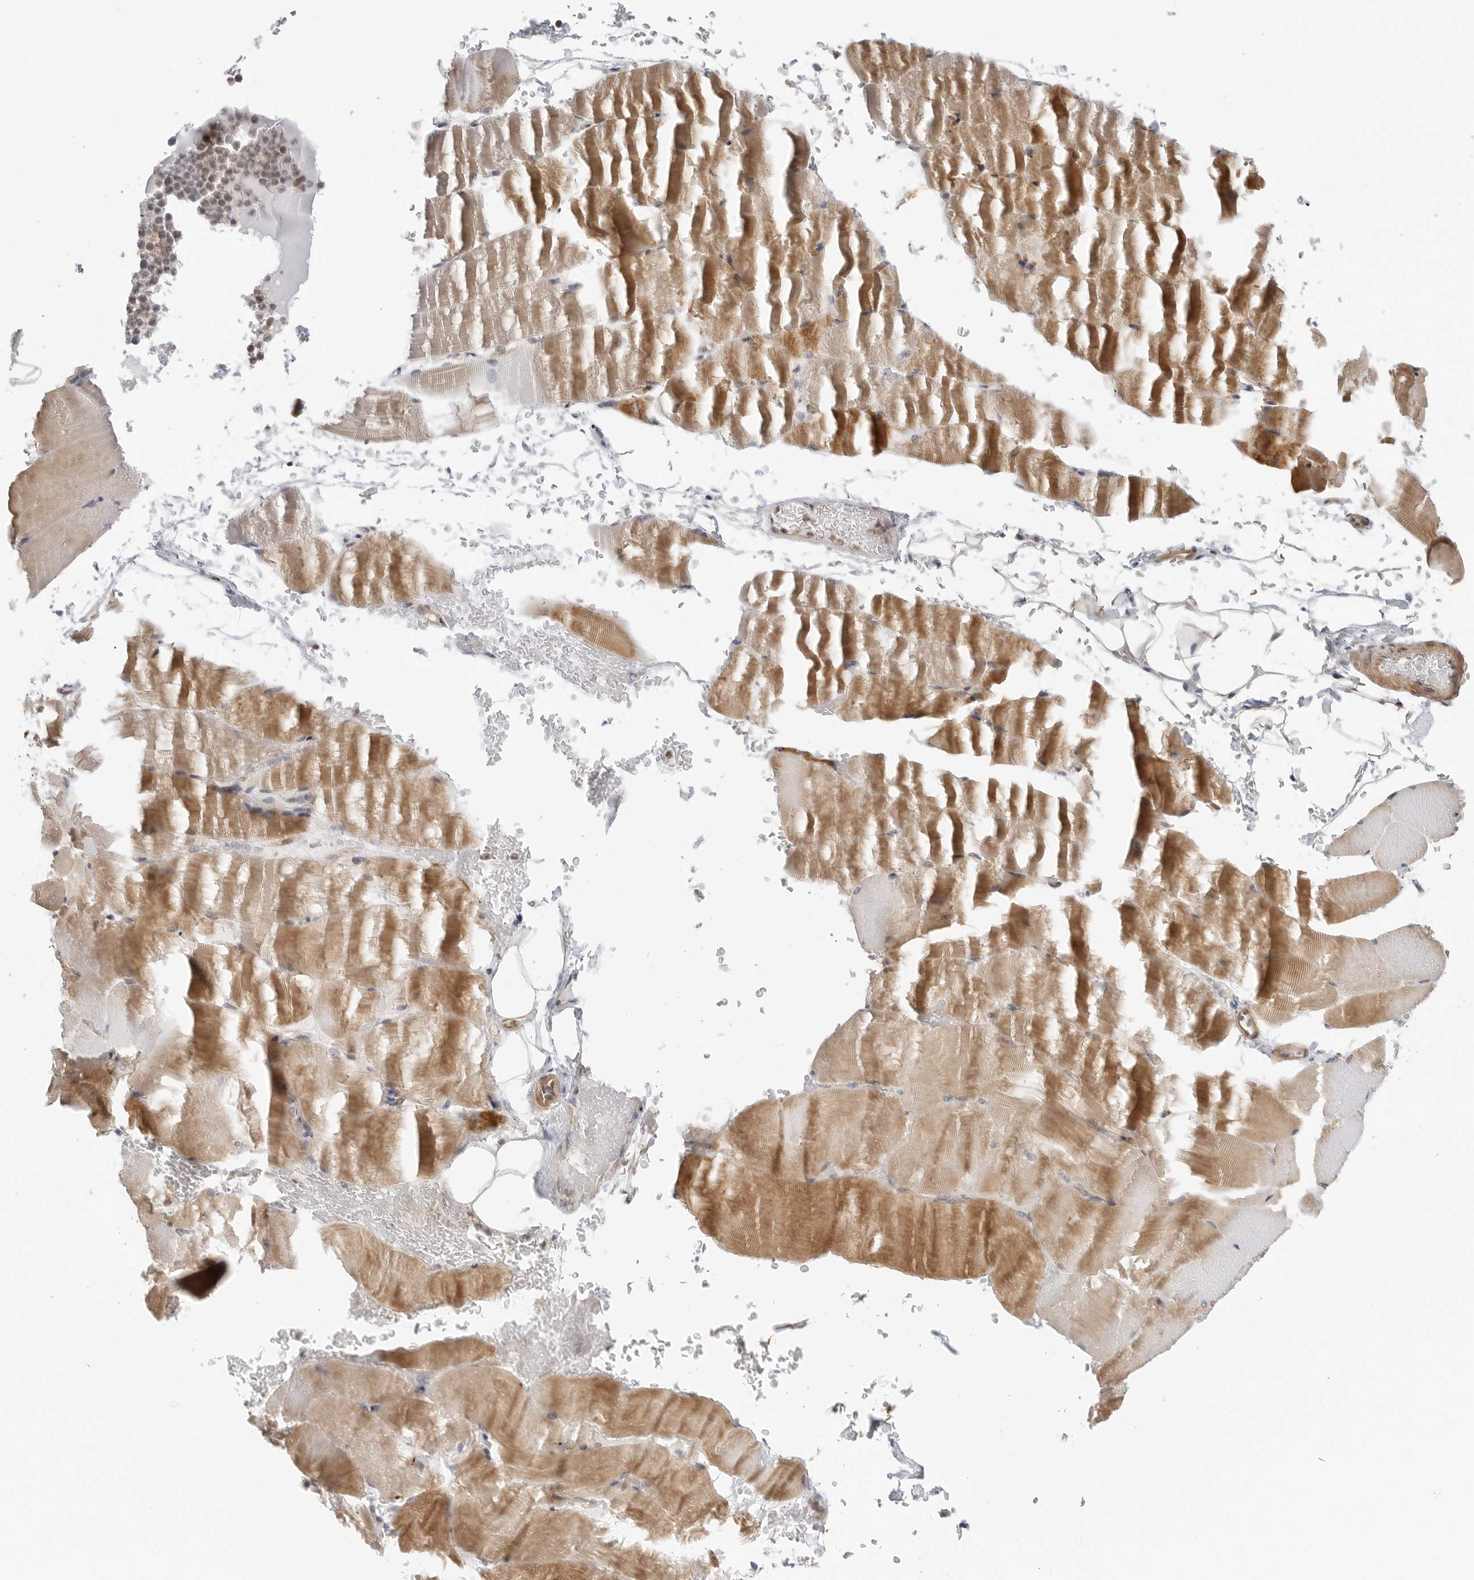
{"staining": {"intensity": "moderate", "quantity": "25%-75%", "location": "cytoplasmic/membranous"}, "tissue": "skeletal muscle", "cell_type": "Myocytes", "image_type": "normal", "snomed": [{"axis": "morphology", "description": "Normal tissue, NOS"}, {"axis": "topography", "description": "Skeletal muscle"}, {"axis": "topography", "description": "Parathyroid gland"}], "caption": "Skeletal muscle stained for a protein exhibits moderate cytoplasmic/membranous positivity in myocytes.", "gene": "STXBP3", "patient": {"sex": "female", "age": 37}}